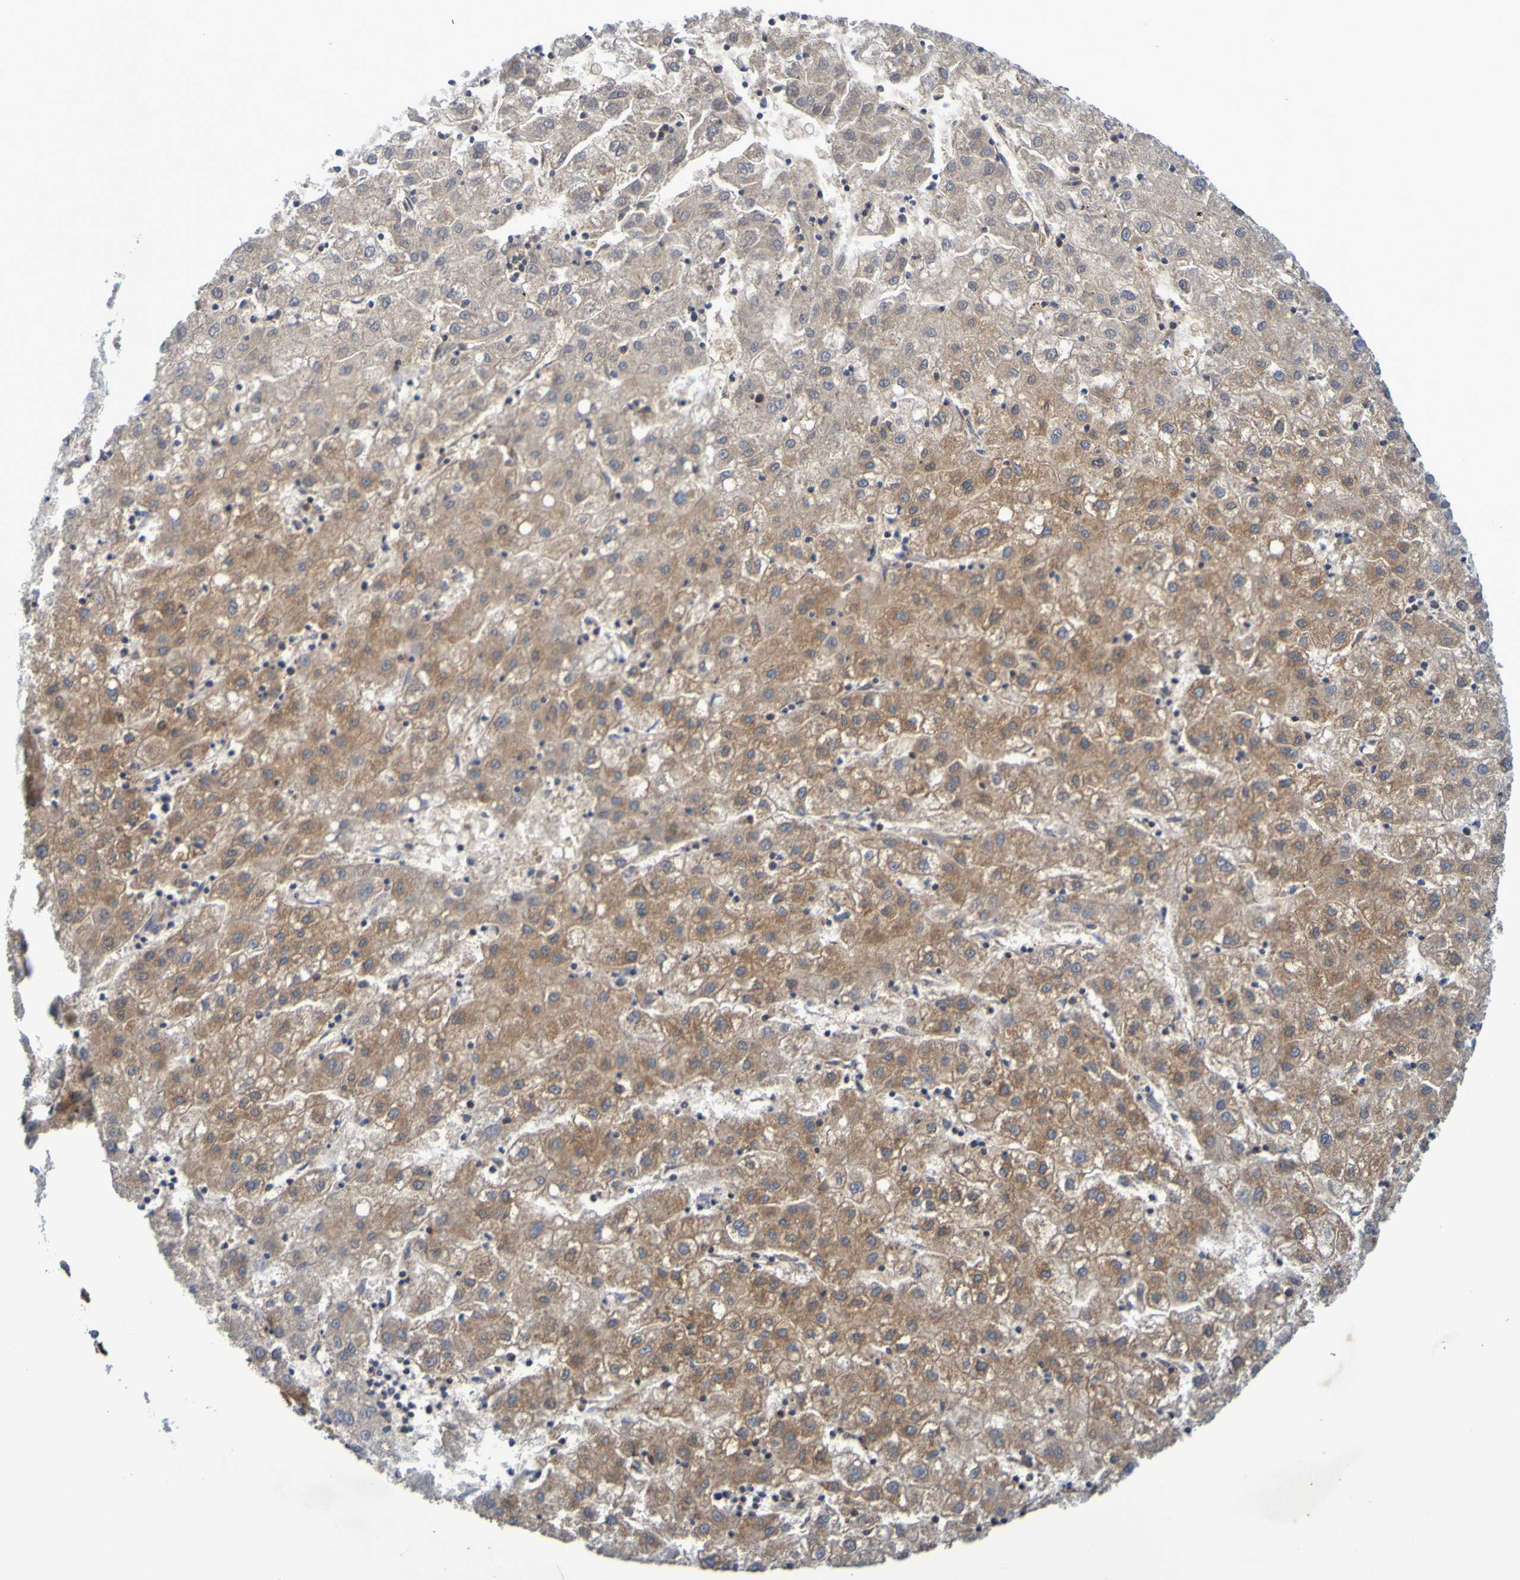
{"staining": {"intensity": "moderate", "quantity": "25%-75%", "location": "cytoplasmic/membranous"}, "tissue": "liver cancer", "cell_type": "Tumor cells", "image_type": "cancer", "snomed": [{"axis": "morphology", "description": "Carcinoma, Hepatocellular, NOS"}, {"axis": "topography", "description": "Liver"}], "caption": "Liver hepatocellular carcinoma stained with DAB (3,3'-diaminobenzidine) immunohistochemistry (IHC) demonstrates medium levels of moderate cytoplasmic/membranous expression in about 25%-75% of tumor cells. The staining was performed using DAB to visualize the protein expression in brown, while the nuclei were stained in blue with hematoxylin (Magnification: 20x).", "gene": "CCDC51", "patient": {"sex": "male", "age": 72}}